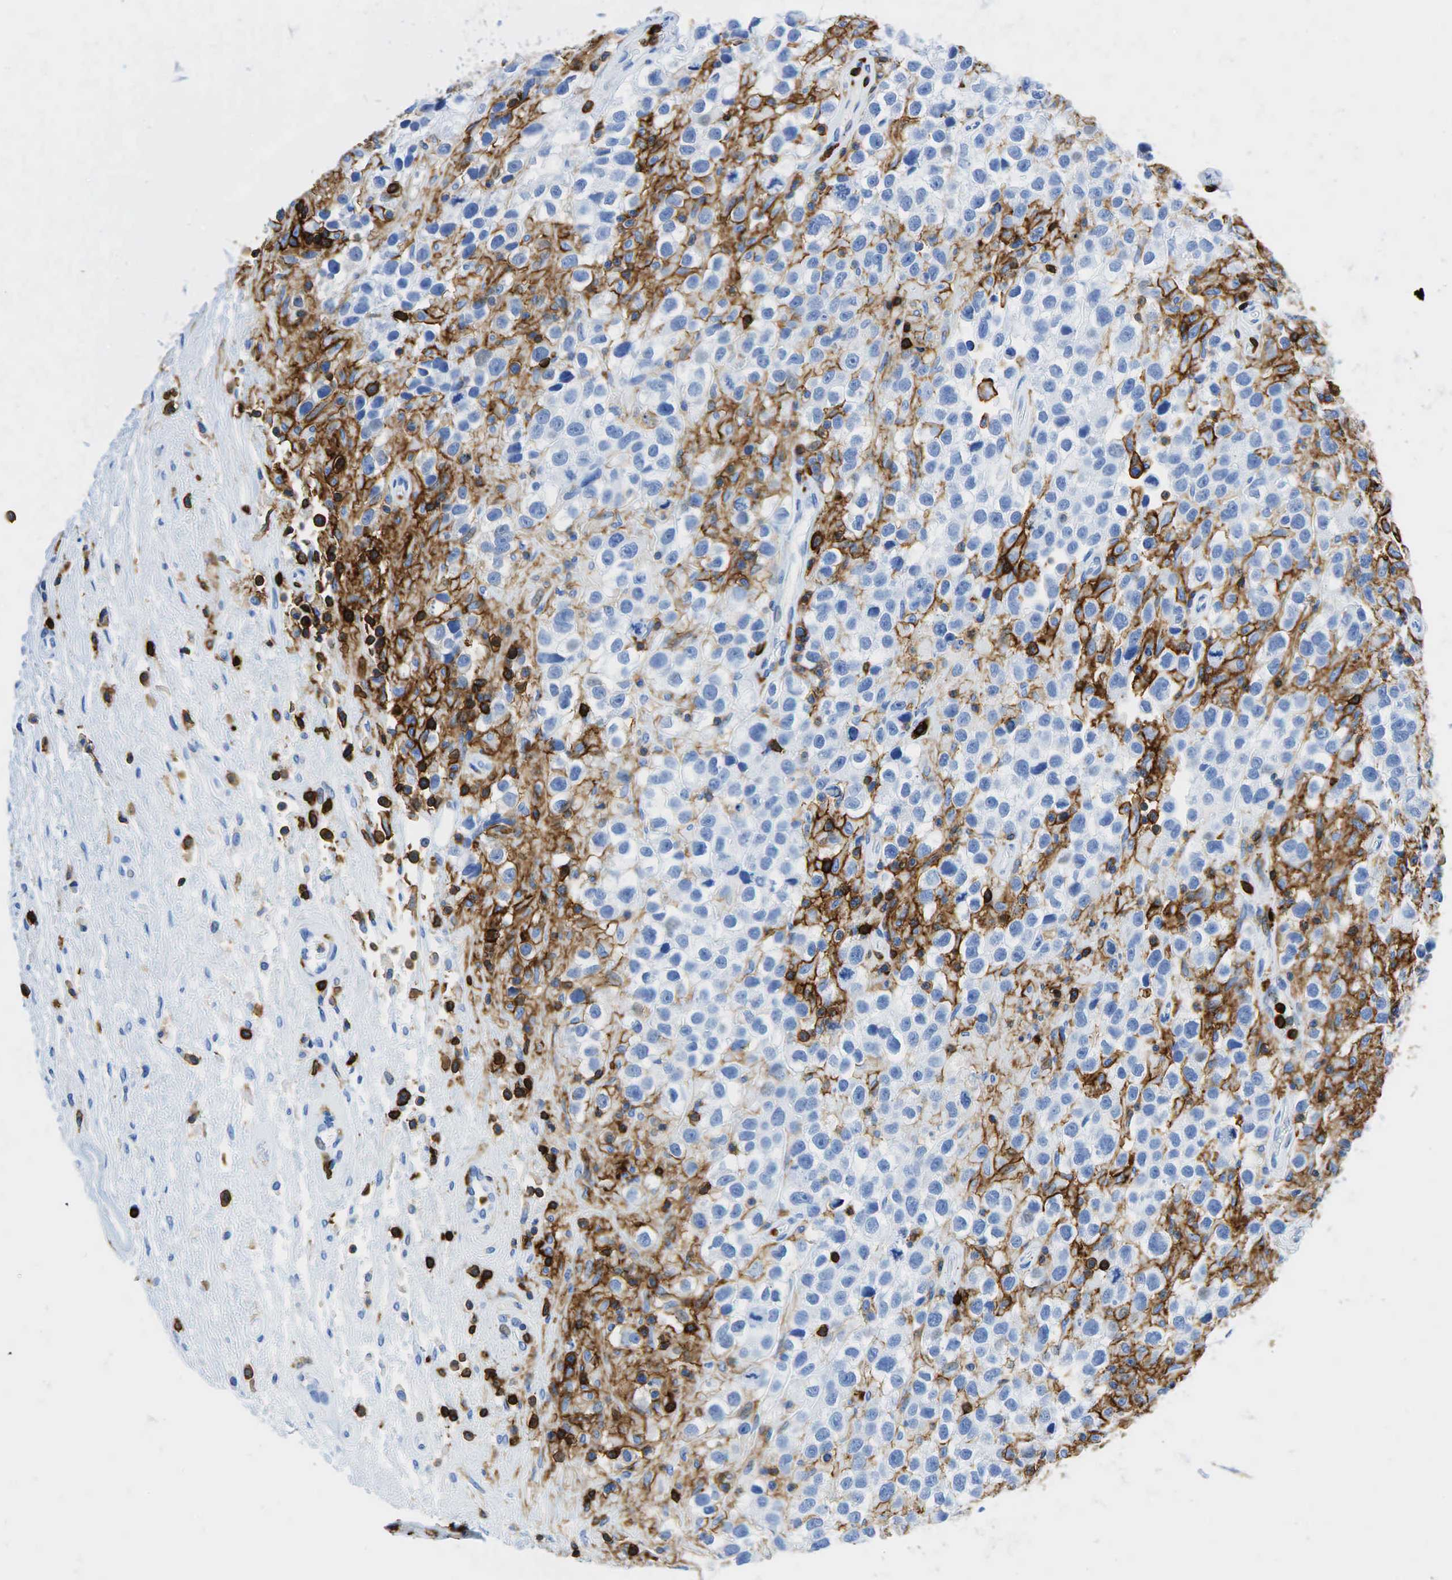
{"staining": {"intensity": "negative", "quantity": "none", "location": "none"}, "tissue": "testis cancer", "cell_type": "Tumor cells", "image_type": "cancer", "snomed": [{"axis": "morphology", "description": "Seminoma, NOS"}, {"axis": "topography", "description": "Testis"}], "caption": "This is an IHC image of human testis seminoma. There is no positivity in tumor cells.", "gene": "PTPRC", "patient": {"sex": "male", "age": 43}}